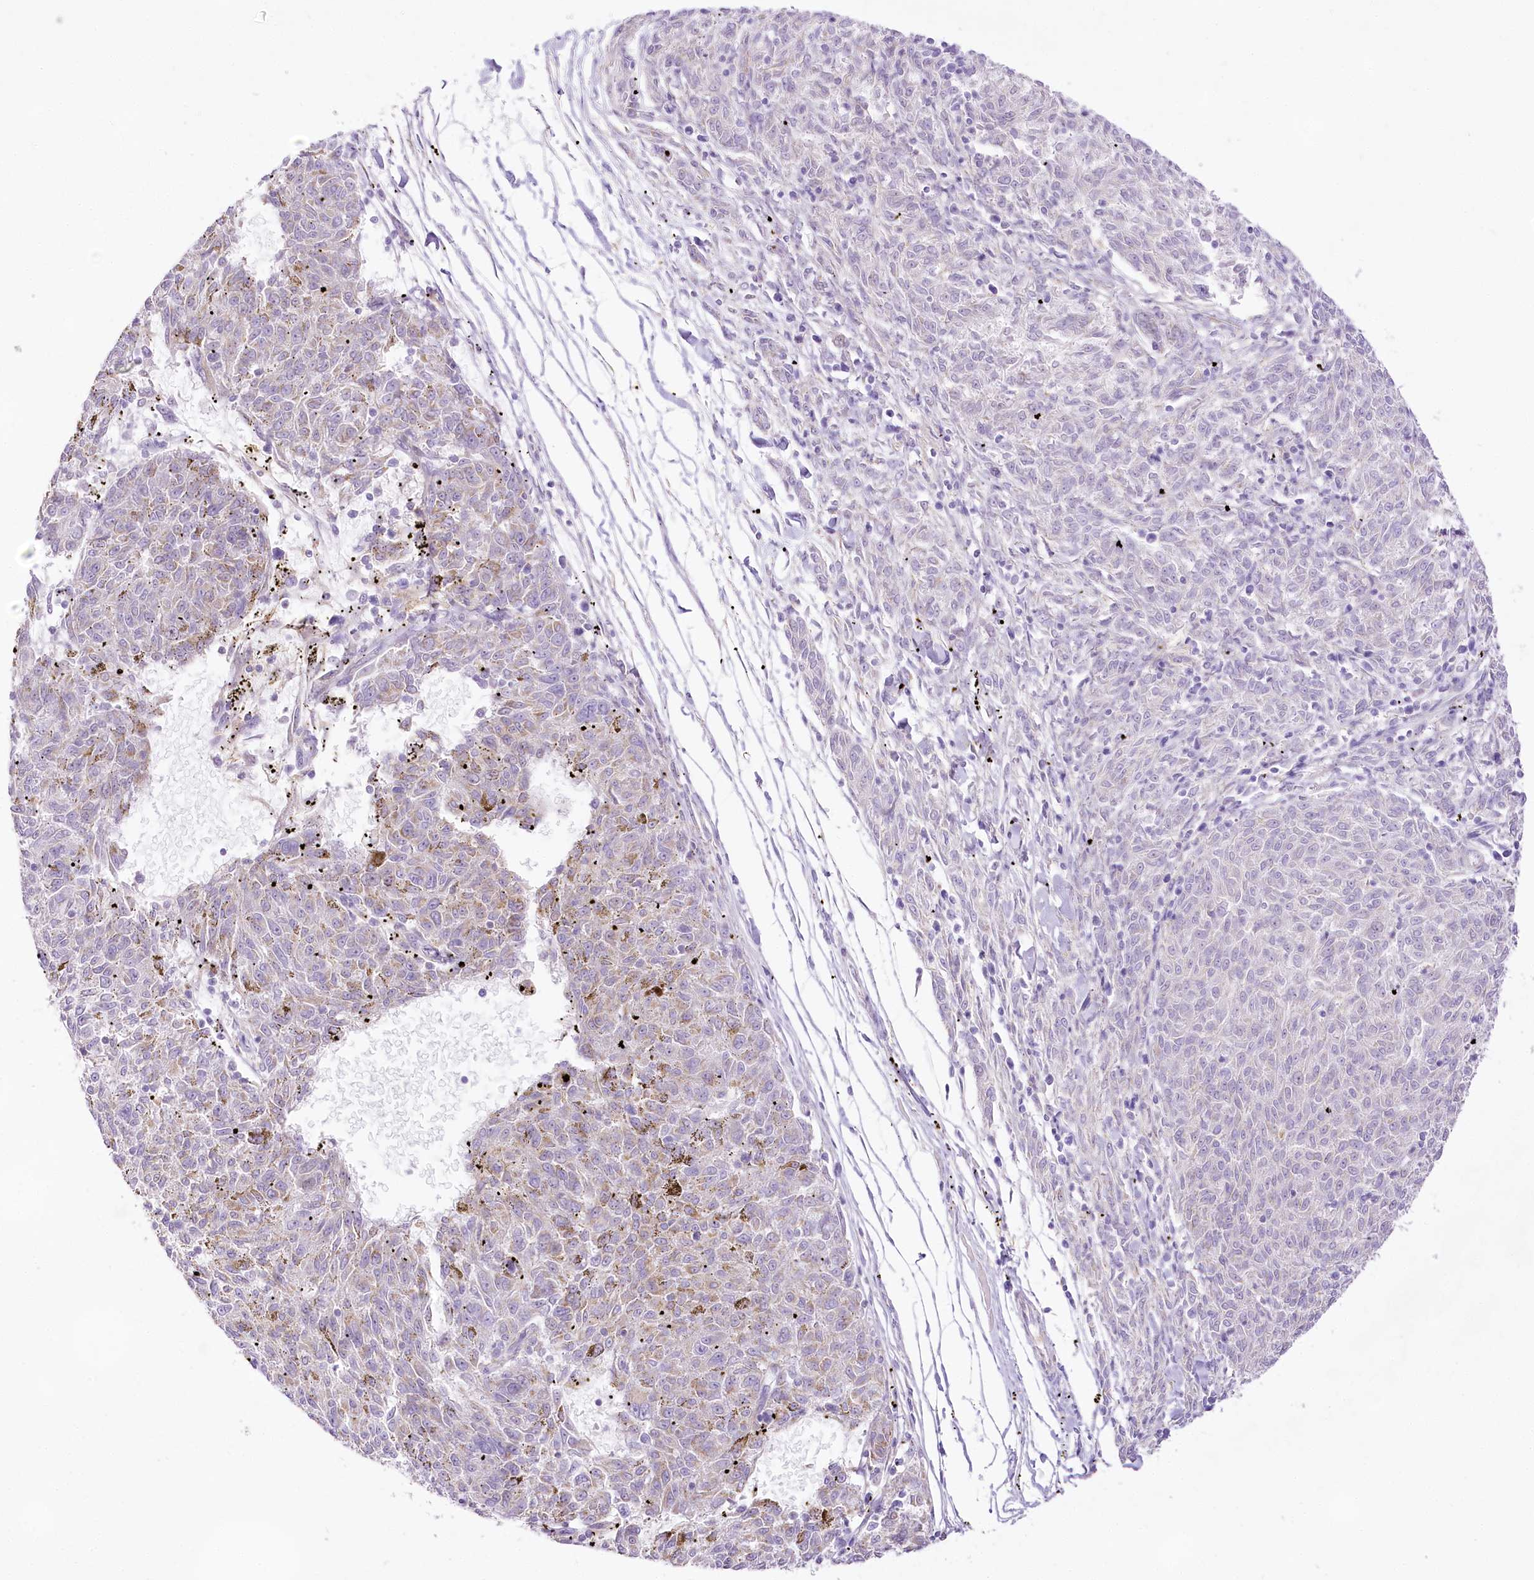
{"staining": {"intensity": "negative", "quantity": "none", "location": "none"}, "tissue": "melanoma", "cell_type": "Tumor cells", "image_type": "cancer", "snomed": [{"axis": "morphology", "description": "Malignant melanoma, NOS"}, {"axis": "topography", "description": "Skin"}], "caption": "The micrograph displays no staining of tumor cells in melanoma.", "gene": "CCDC30", "patient": {"sex": "female", "age": 72}}